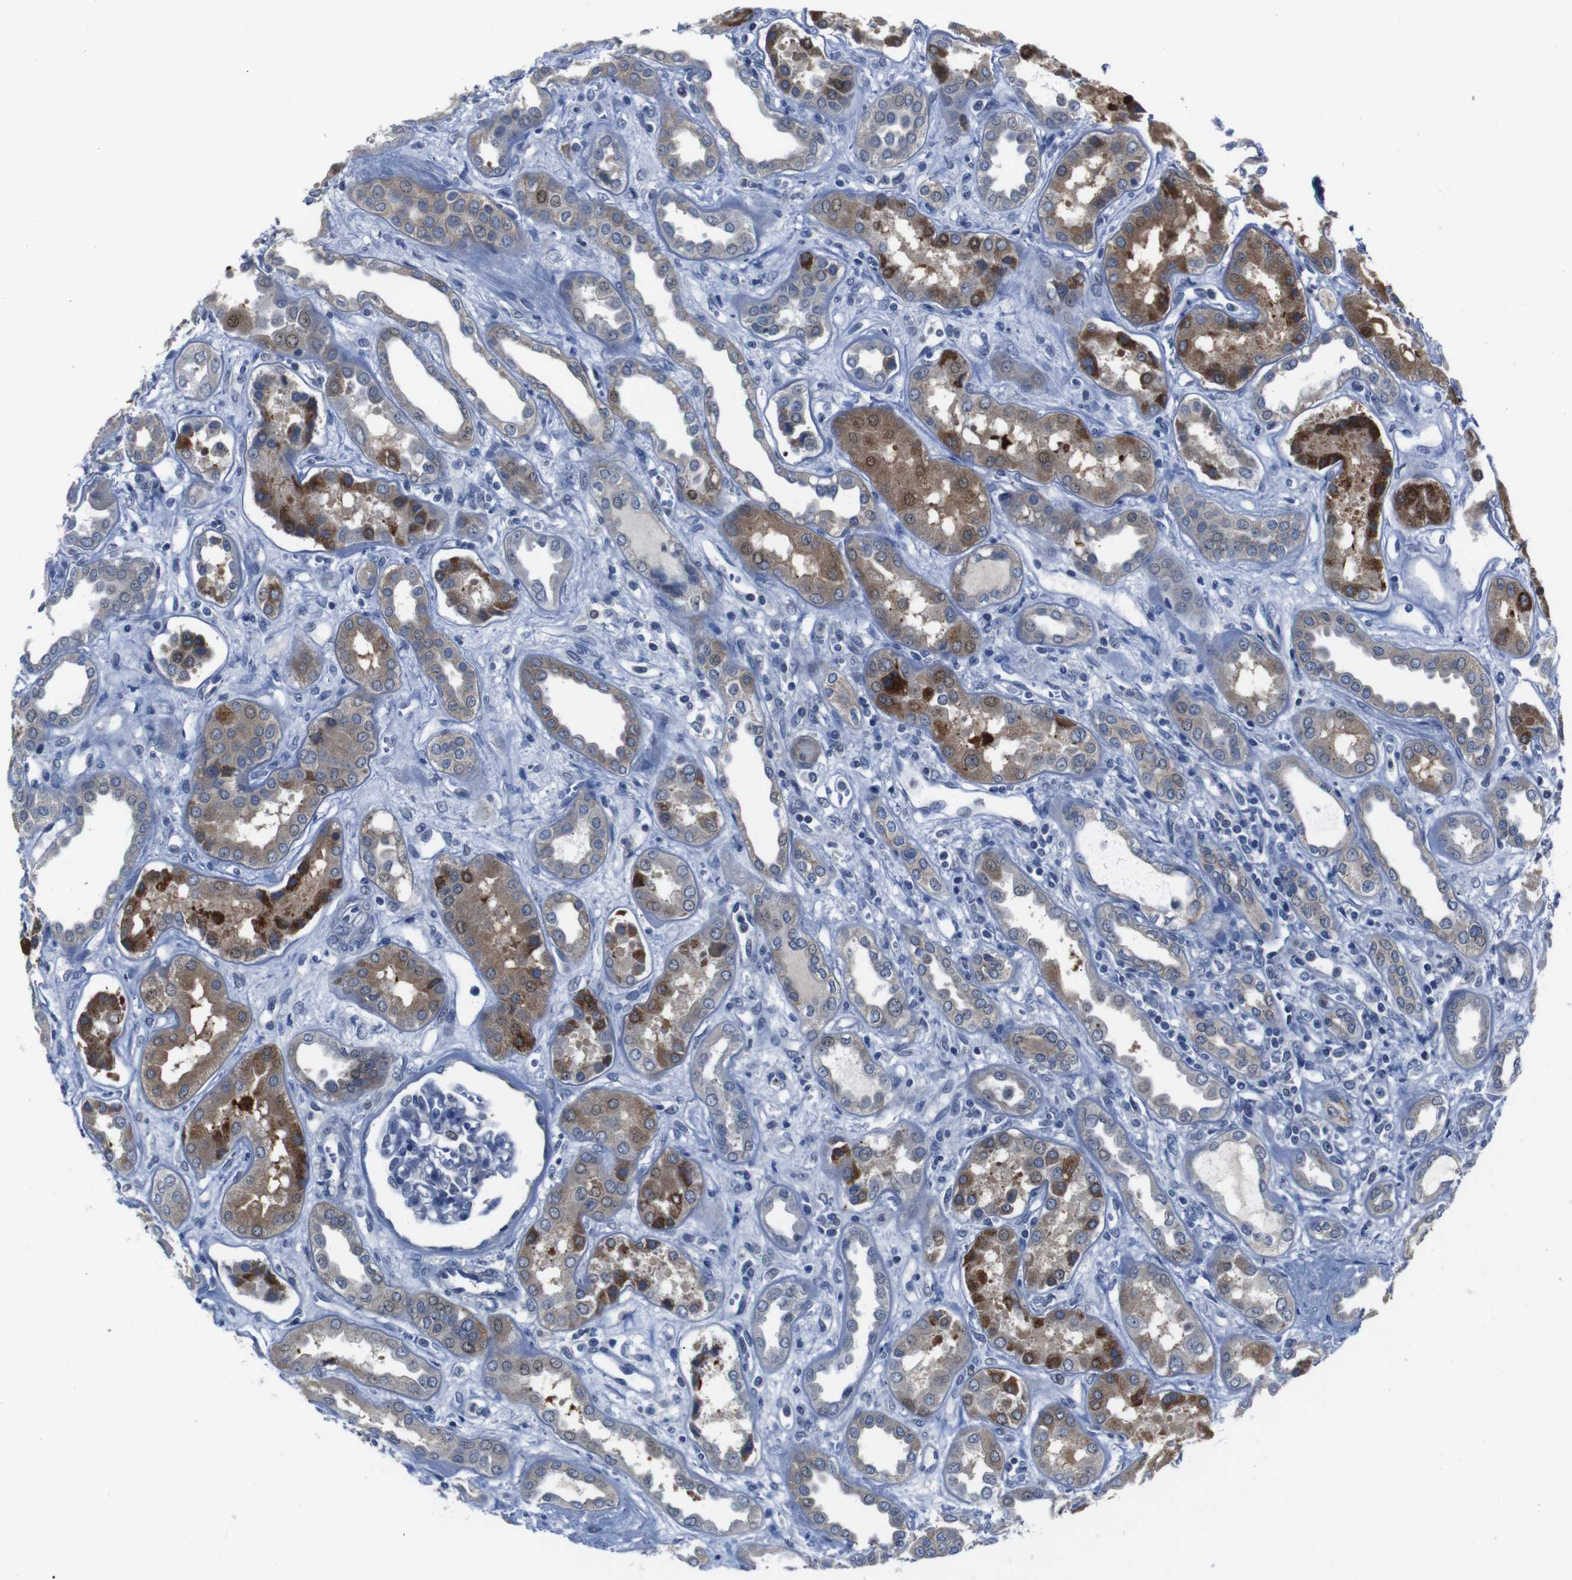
{"staining": {"intensity": "negative", "quantity": "none", "location": "none"}, "tissue": "kidney", "cell_type": "Cells in glomeruli", "image_type": "normal", "snomed": [{"axis": "morphology", "description": "Normal tissue, NOS"}, {"axis": "topography", "description": "Kidney"}], "caption": "Immunohistochemical staining of unremarkable kidney exhibits no significant staining in cells in glomeruli.", "gene": "SEMA4B", "patient": {"sex": "male", "age": 59}}